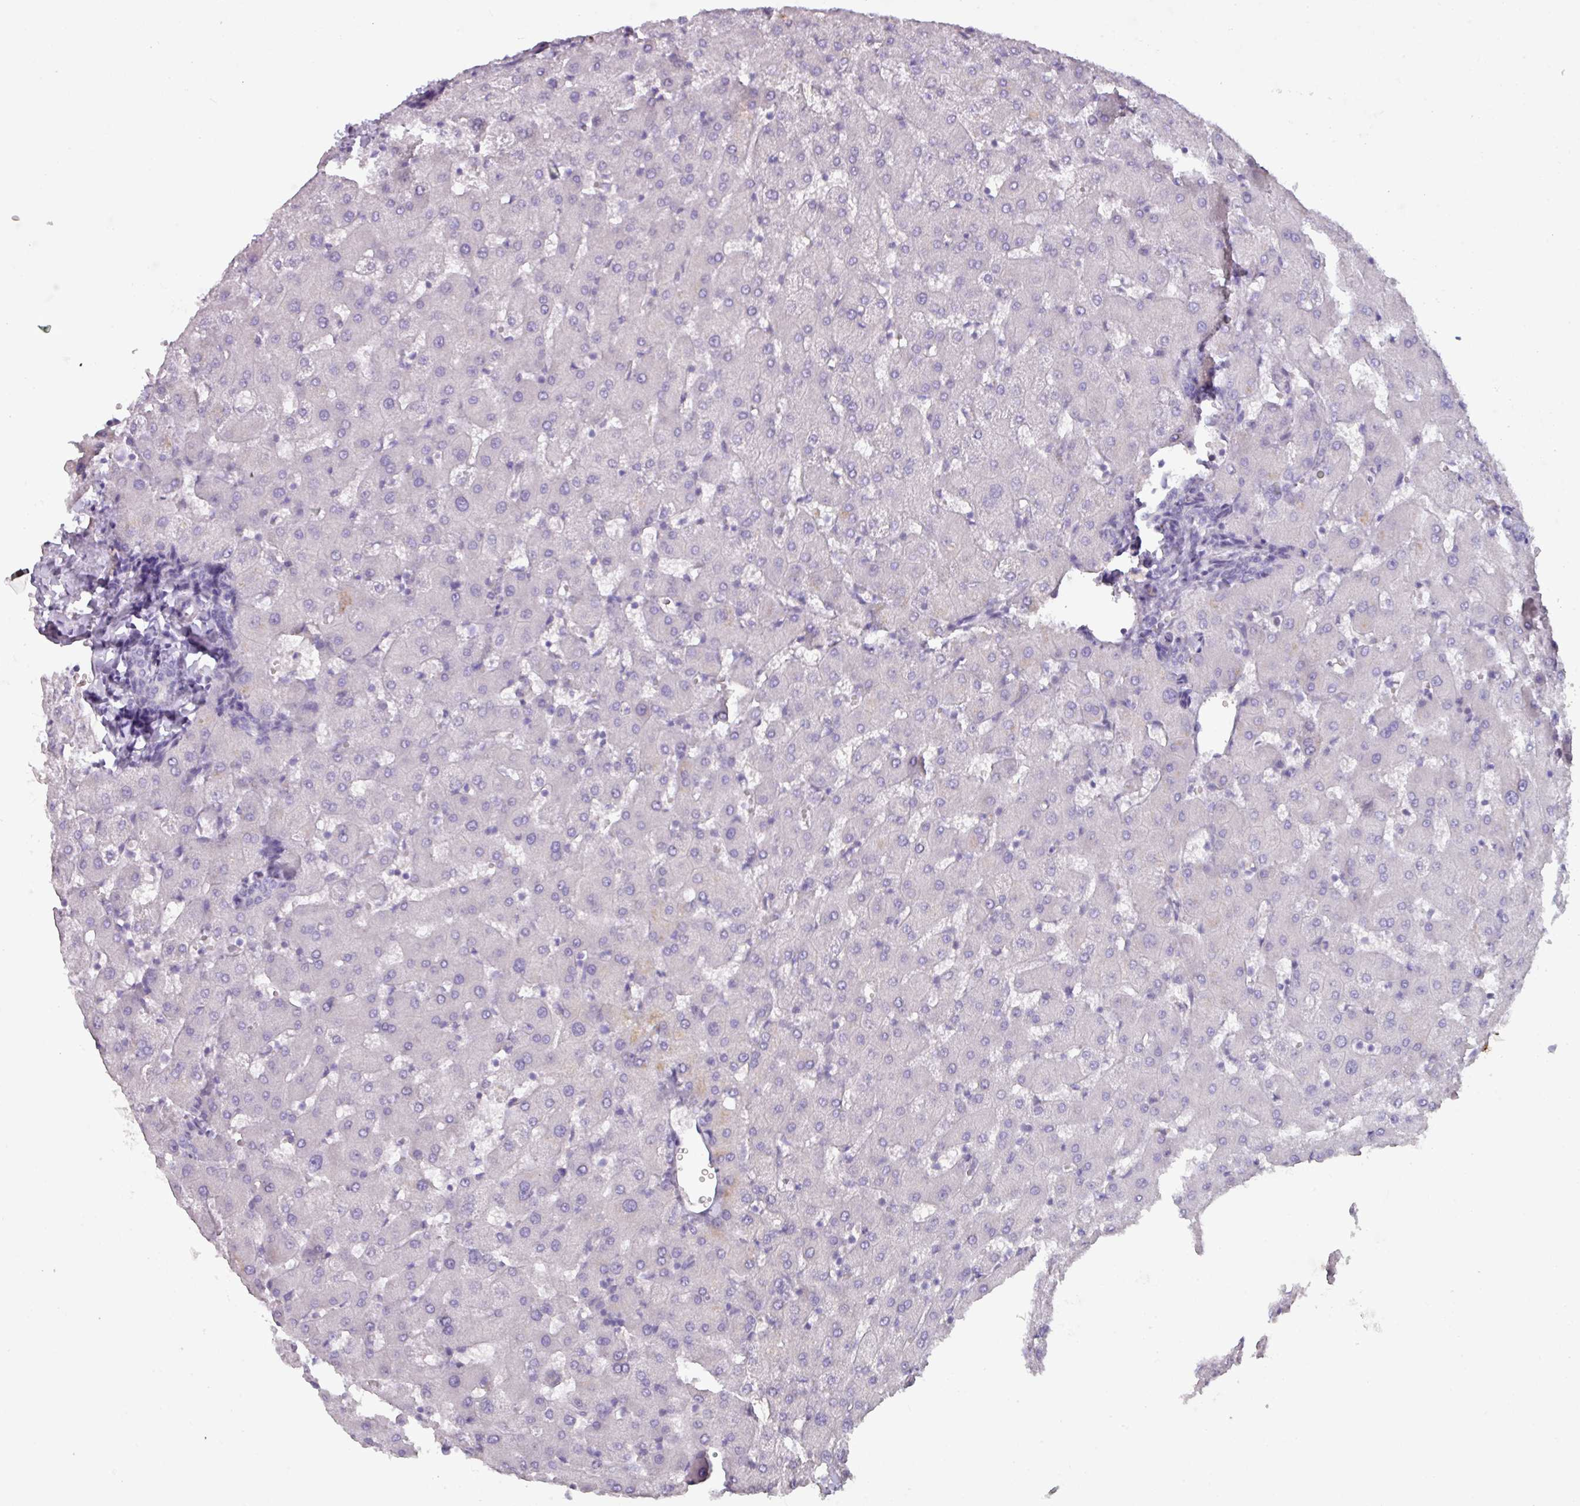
{"staining": {"intensity": "negative", "quantity": "none", "location": "none"}, "tissue": "liver", "cell_type": "Cholangiocytes", "image_type": "normal", "snomed": [{"axis": "morphology", "description": "Normal tissue, NOS"}, {"axis": "topography", "description": "Liver"}], "caption": "High power microscopy micrograph of an immunohistochemistry micrograph of normal liver, revealing no significant positivity in cholangiocytes.", "gene": "OR2T10", "patient": {"sex": "female", "age": 63}}